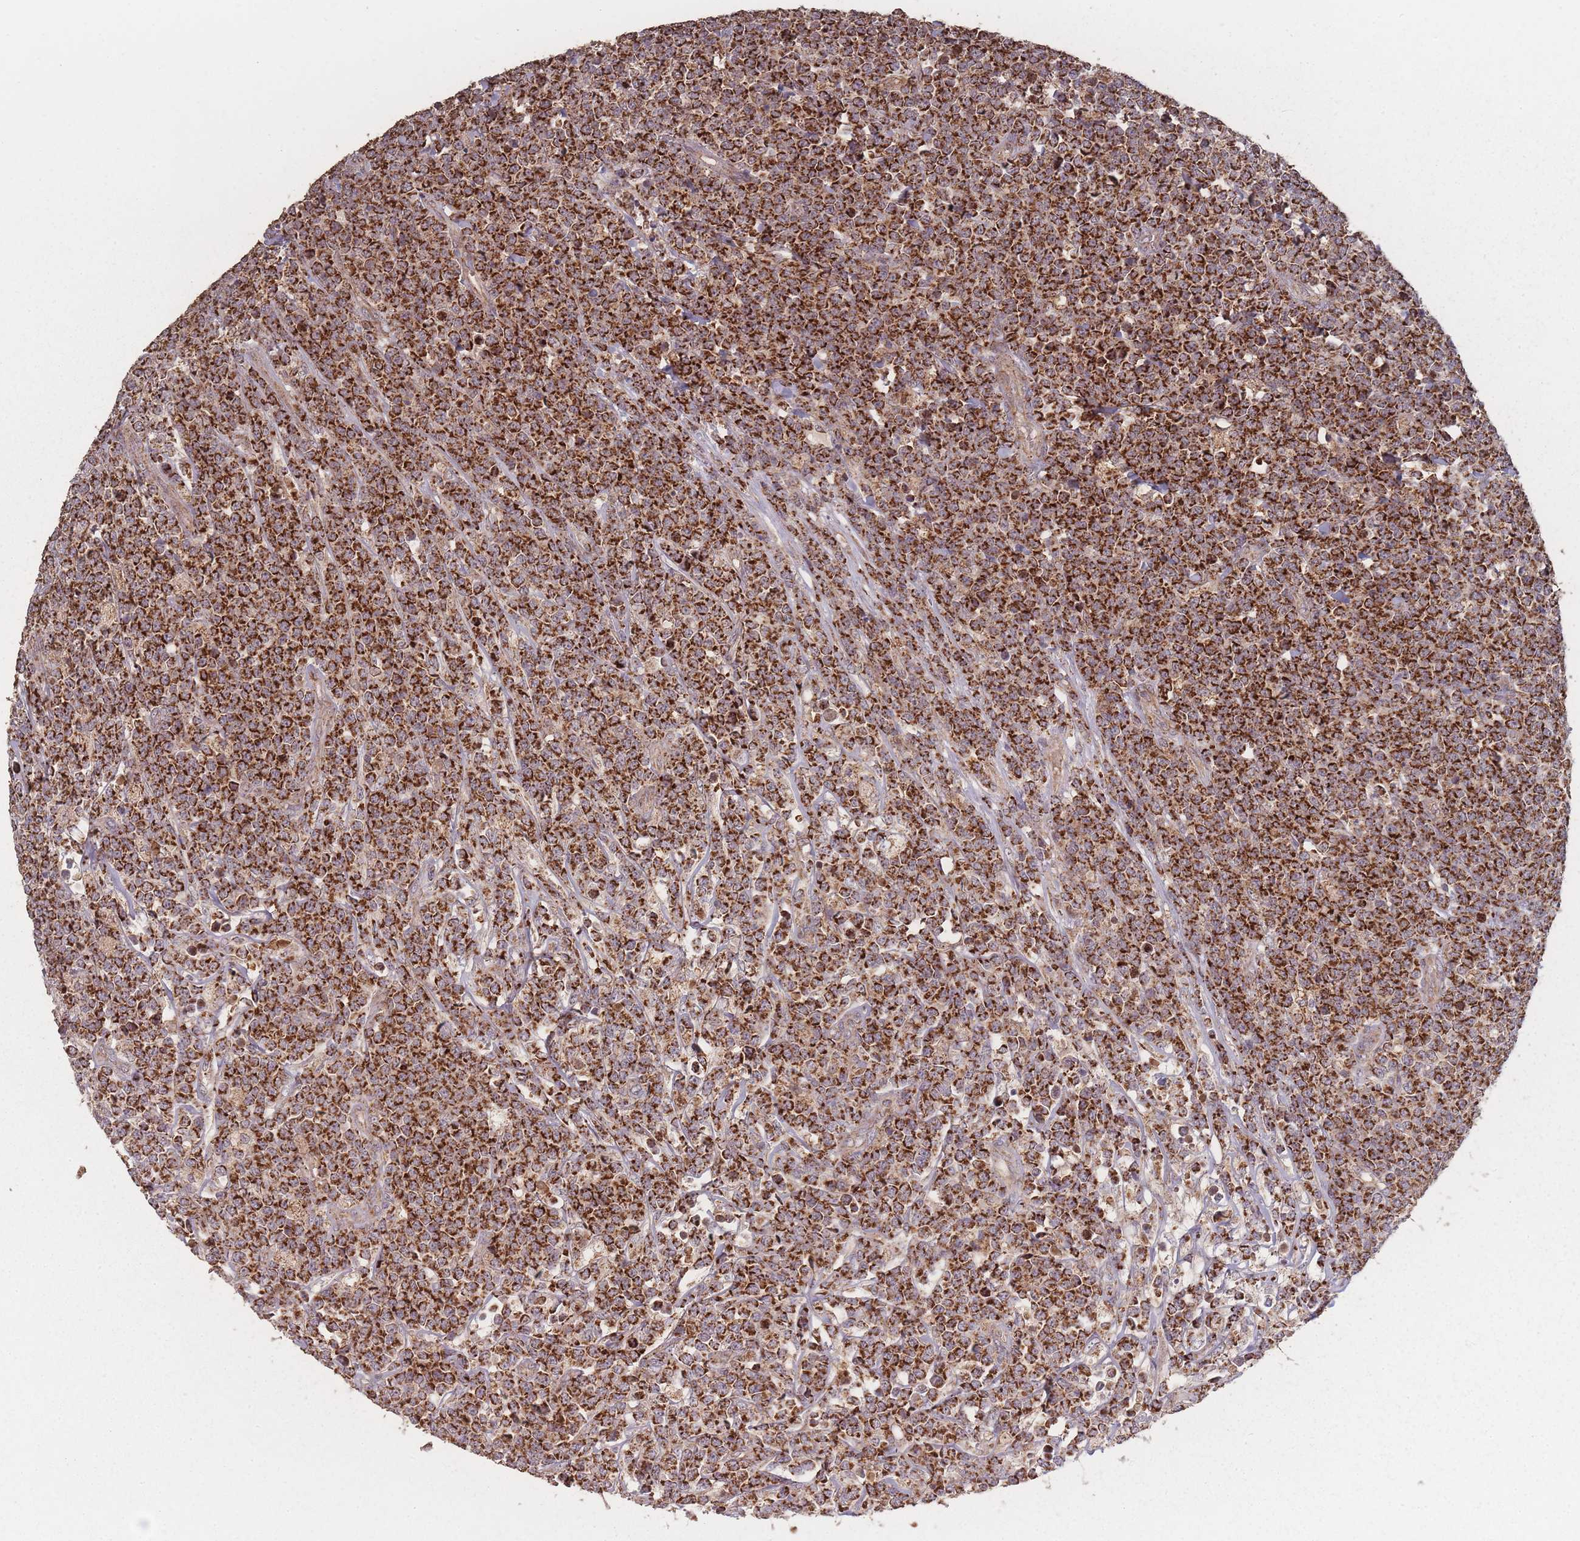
{"staining": {"intensity": "strong", "quantity": ">75%", "location": "cytoplasmic/membranous"}, "tissue": "lymphoma", "cell_type": "Tumor cells", "image_type": "cancer", "snomed": [{"axis": "morphology", "description": "Malignant lymphoma, non-Hodgkin's type, High grade"}, {"axis": "topography", "description": "Small intestine"}], "caption": "Lymphoma tissue reveals strong cytoplasmic/membranous expression in about >75% of tumor cells The staining is performed using DAB (3,3'-diaminobenzidine) brown chromogen to label protein expression. The nuclei are counter-stained blue using hematoxylin.", "gene": "LYRM7", "patient": {"sex": "male", "age": 8}}